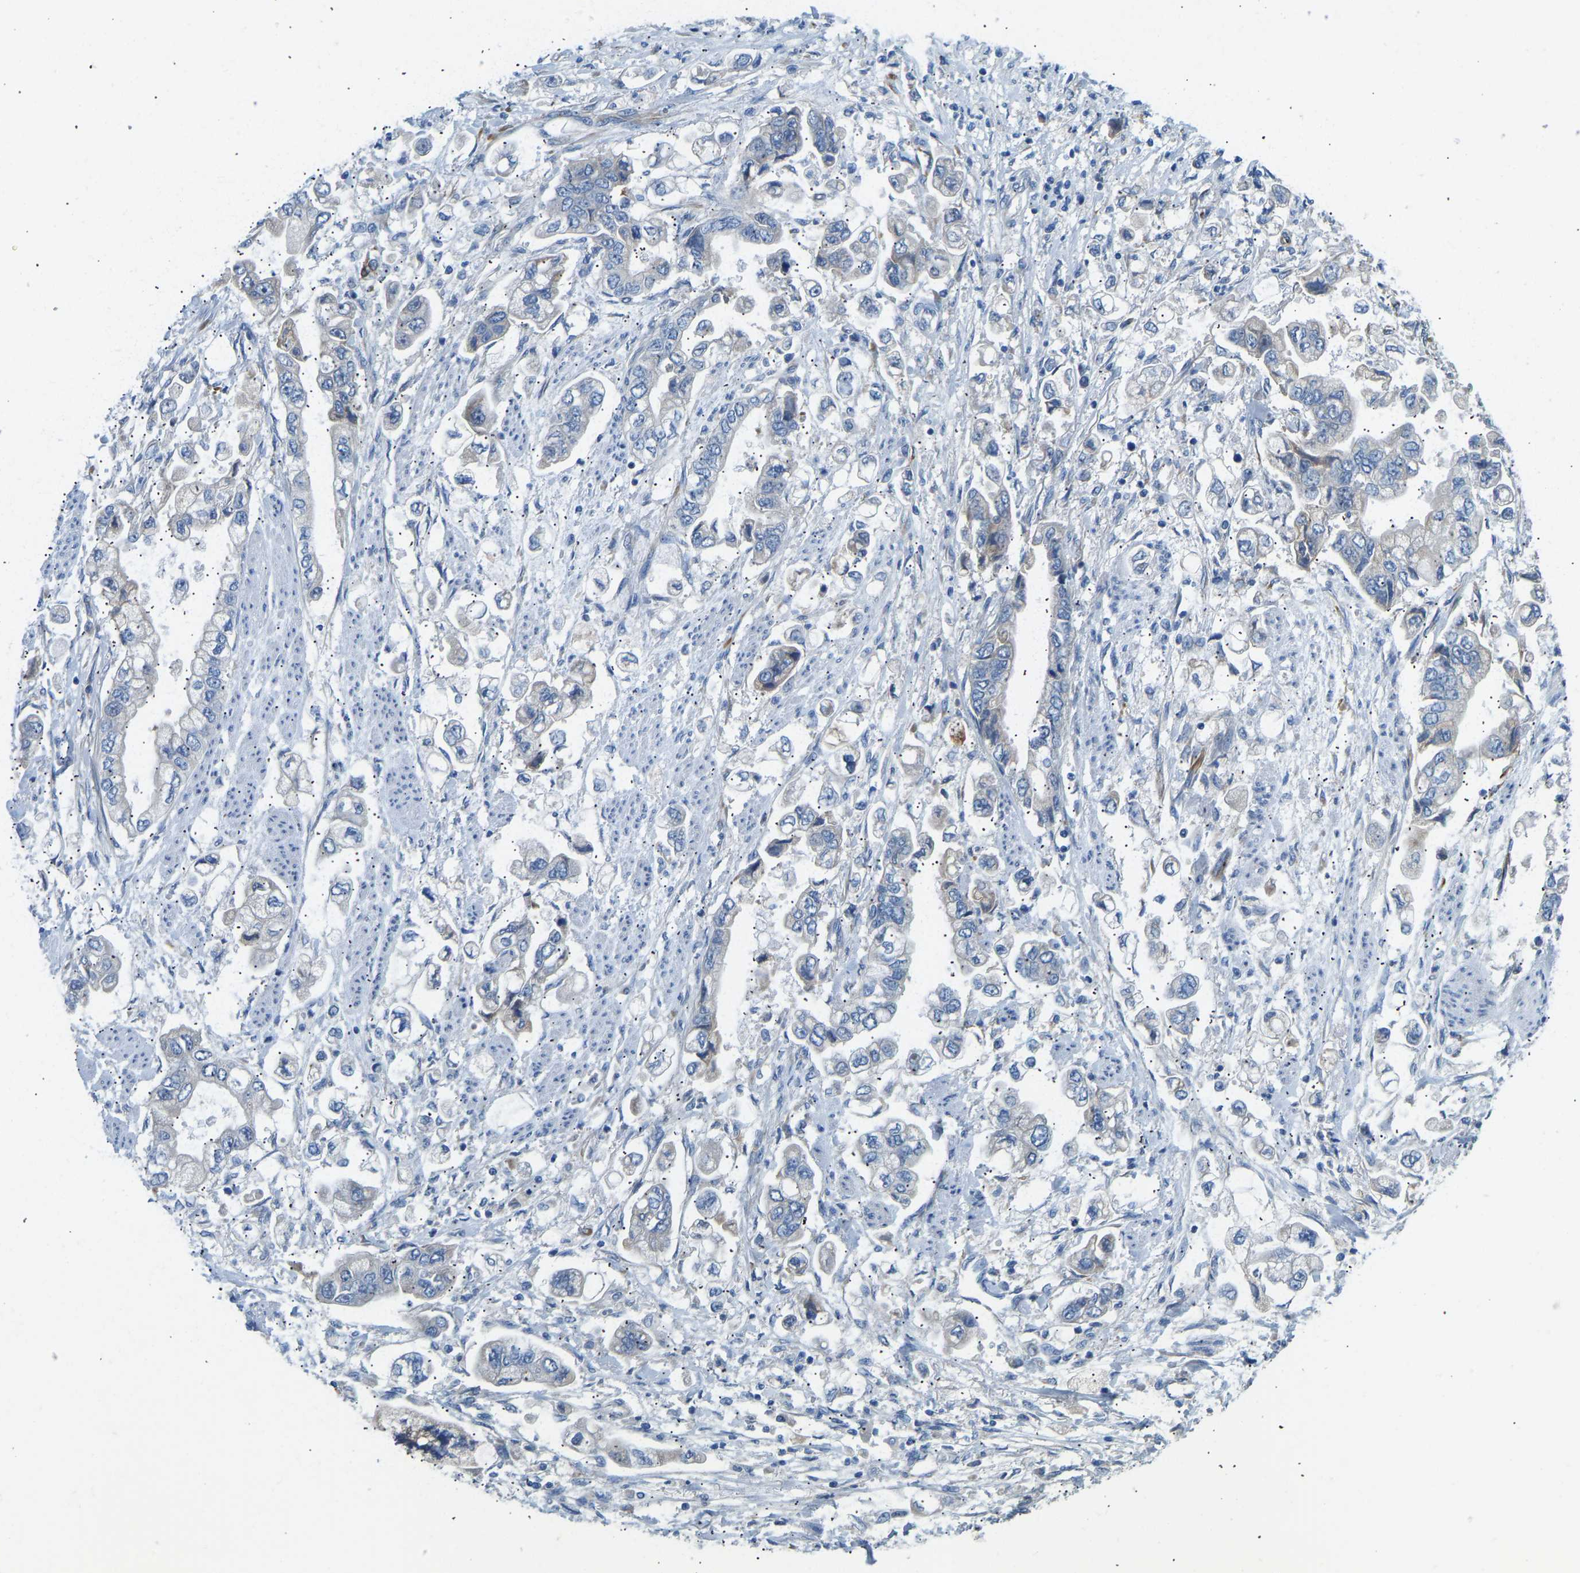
{"staining": {"intensity": "negative", "quantity": "none", "location": "none"}, "tissue": "stomach cancer", "cell_type": "Tumor cells", "image_type": "cancer", "snomed": [{"axis": "morphology", "description": "Normal tissue, NOS"}, {"axis": "morphology", "description": "Adenocarcinoma, NOS"}, {"axis": "topography", "description": "Stomach"}], "caption": "Tumor cells are negative for protein expression in human adenocarcinoma (stomach).", "gene": "COL15A1", "patient": {"sex": "male", "age": 62}}